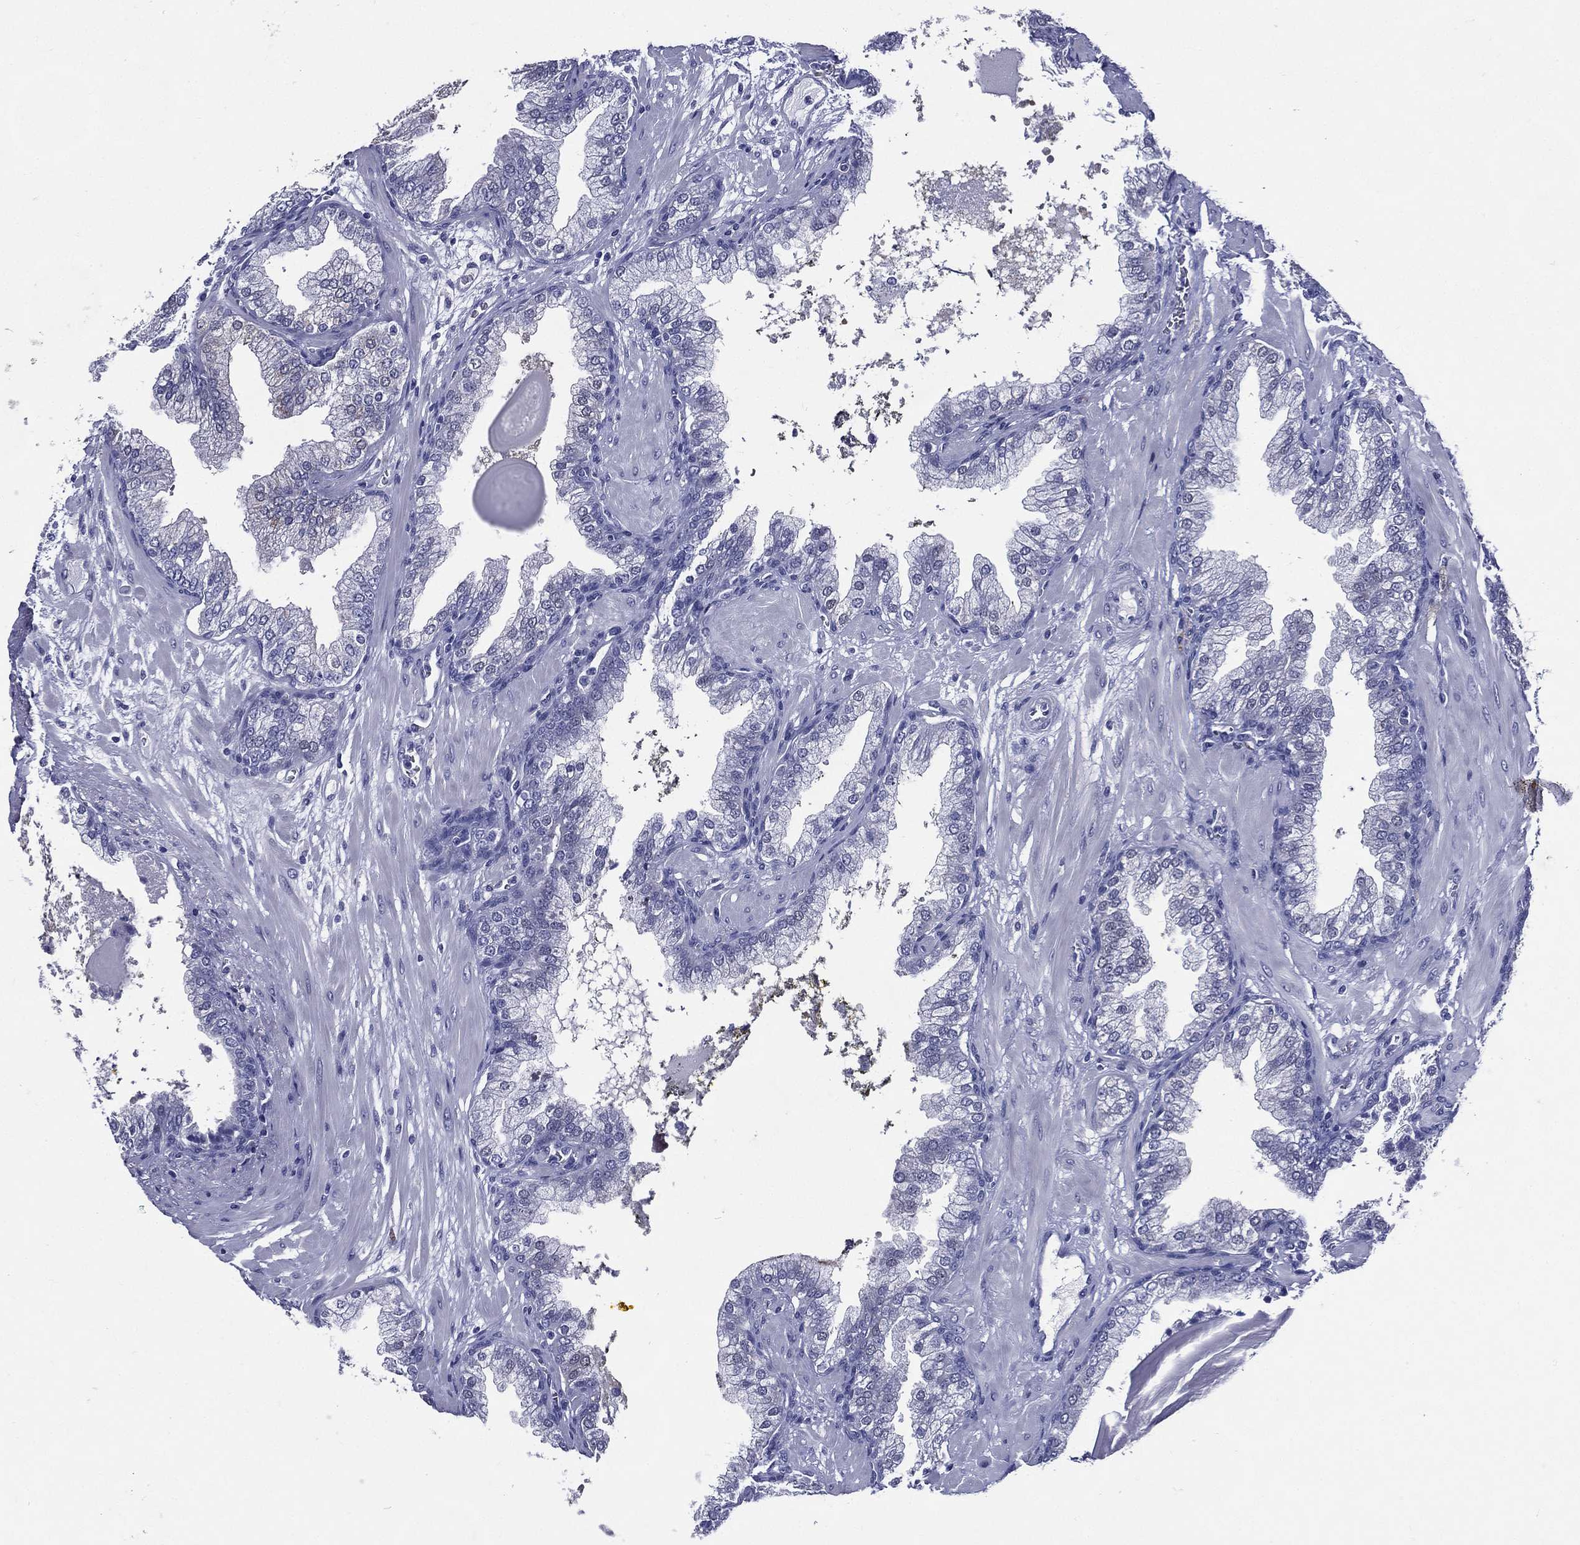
{"staining": {"intensity": "negative", "quantity": "none", "location": "none"}, "tissue": "prostate cancer", "cell_type": "Tumor cells", "image_type": "cancer", "snomed": [{"axis": "morphology", "description": "Adenocarcinoma, Low grade"}, {"axis": "topography", "description": "Prostate"}], "caption": "Photomicrograph shows no protein staining in tumor cells of prostate cancer (adenocarcinoma (low-grade)) tissue. (Brightfield microscopy of DAB (3,3'-diaminobenzidine) IHC at high magnification).", "gene": "DPYS", "patient": {"sex": "male", "age": 62}}